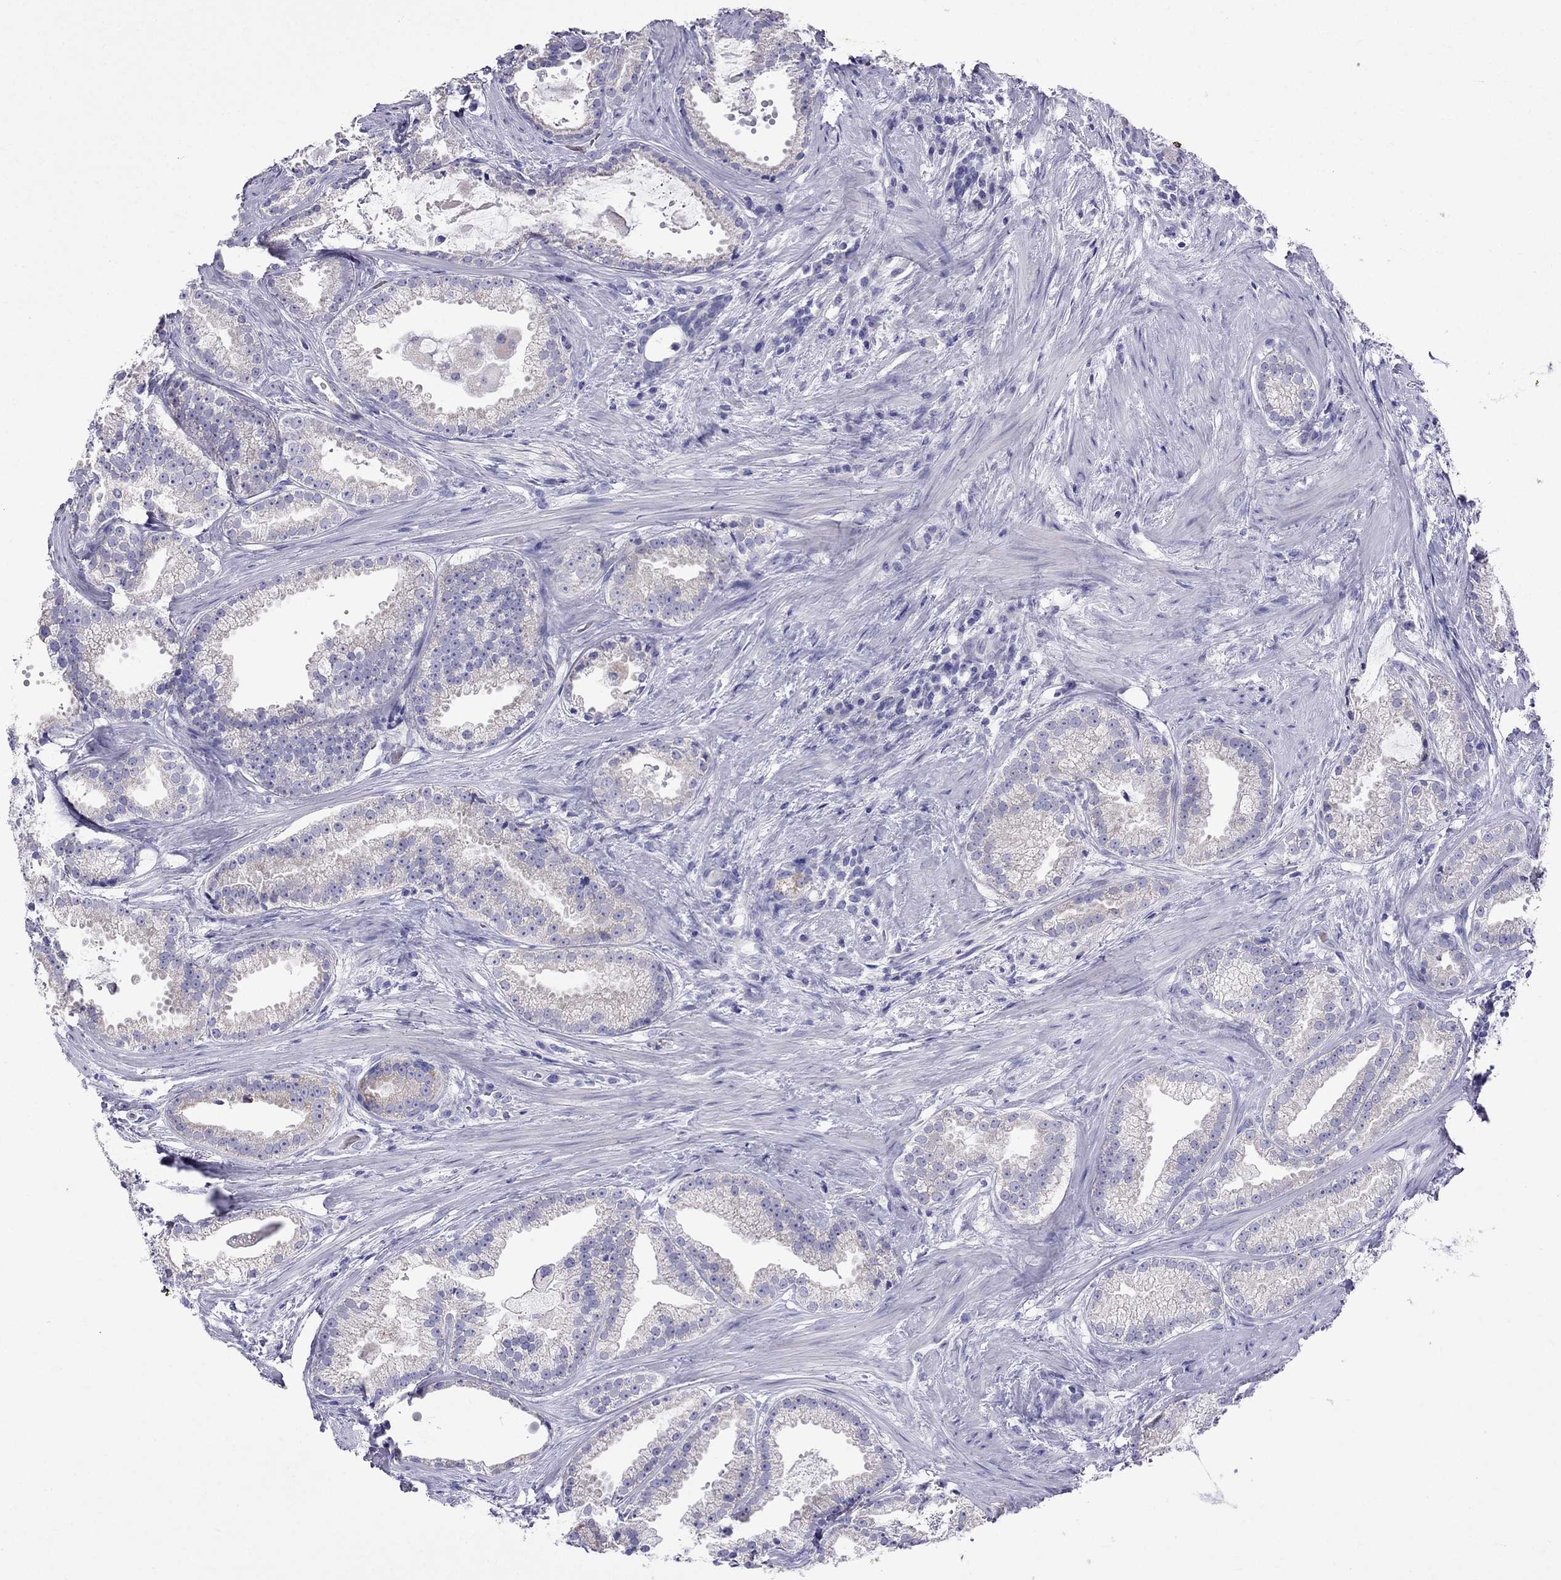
{"staining": {"intensity": "negative", "quantity": "none", "location": "none"}, "tissue": "prostate cancer", "cell_type": "Tumor cells", "image_type": "cancer", "snomed": [{"axis": "morphology", "description": "Adenocarcinoma, NOS"}, {"axis": "morphology", "description": "Adenocarcinoma, High grade"}, {"axis": "topography", "description": "Prostate"}], "caption": "A high-resolution micrograph shows immunohistochemistry staining of prostate cancer (high-grade adenocarcinoma), which demonstrates no significant staining in tumor cells.", "gene": "TDRD1", "patient": {"sex": "male", "age": 64}}